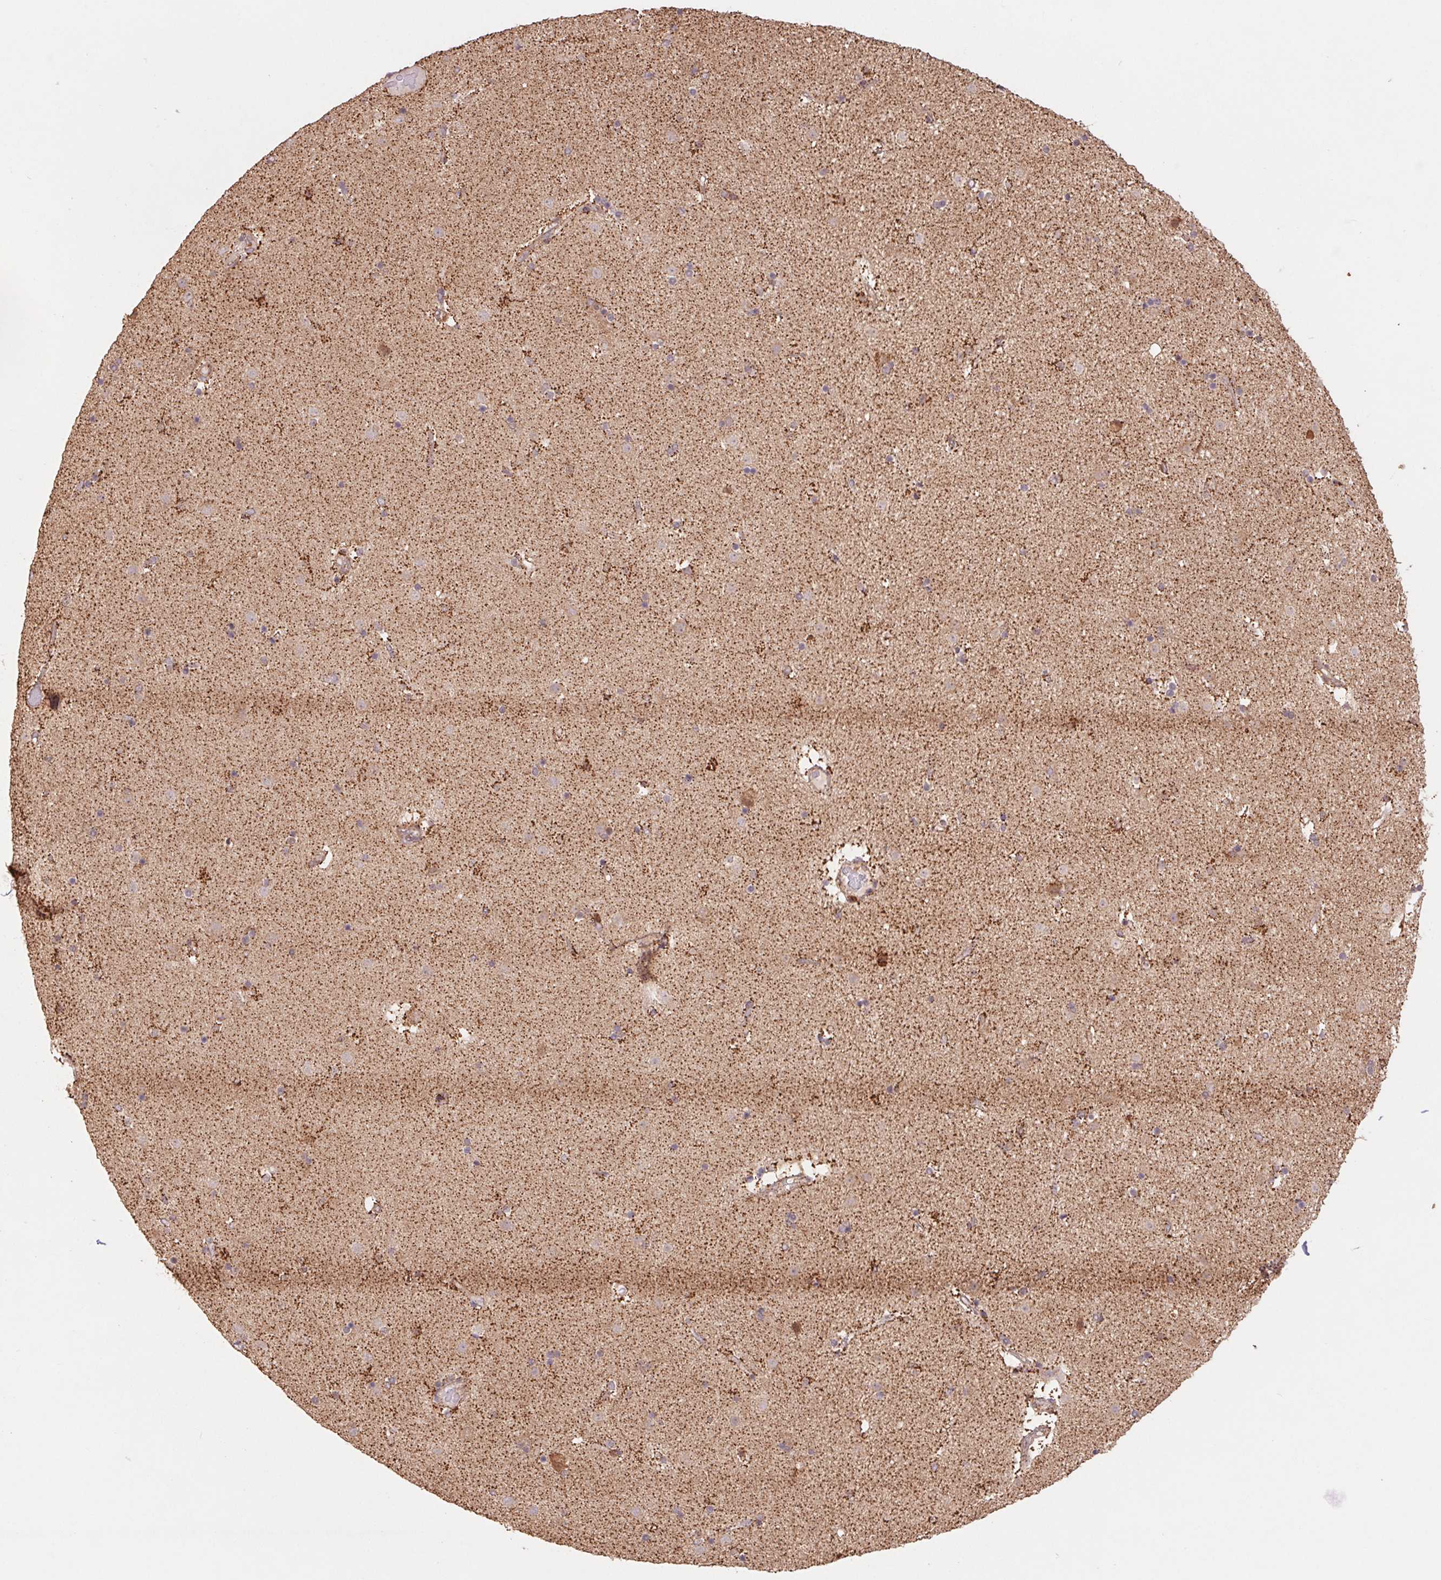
{"staining": {"intensity": "strong", "quantity": ">75%", "location": "cytoplasmic/membranous"}, "tissue": "caudate", "cell_type": "Glial cells", "image_type": "normal", "snomed": [{"axis": "morphology", "description": "Normal tissue, NOS"}, {"axis": "topography", "description": "Lateral ventricle wall"}], "caption": "A brown stain shows strong cytoplasmic/membranous positivity of a protein in glial cells of unremarkable human caudate. Nuclei are stained in blue.", "gene": "URM1", "patient": {"sex": "female", "age": 71}}